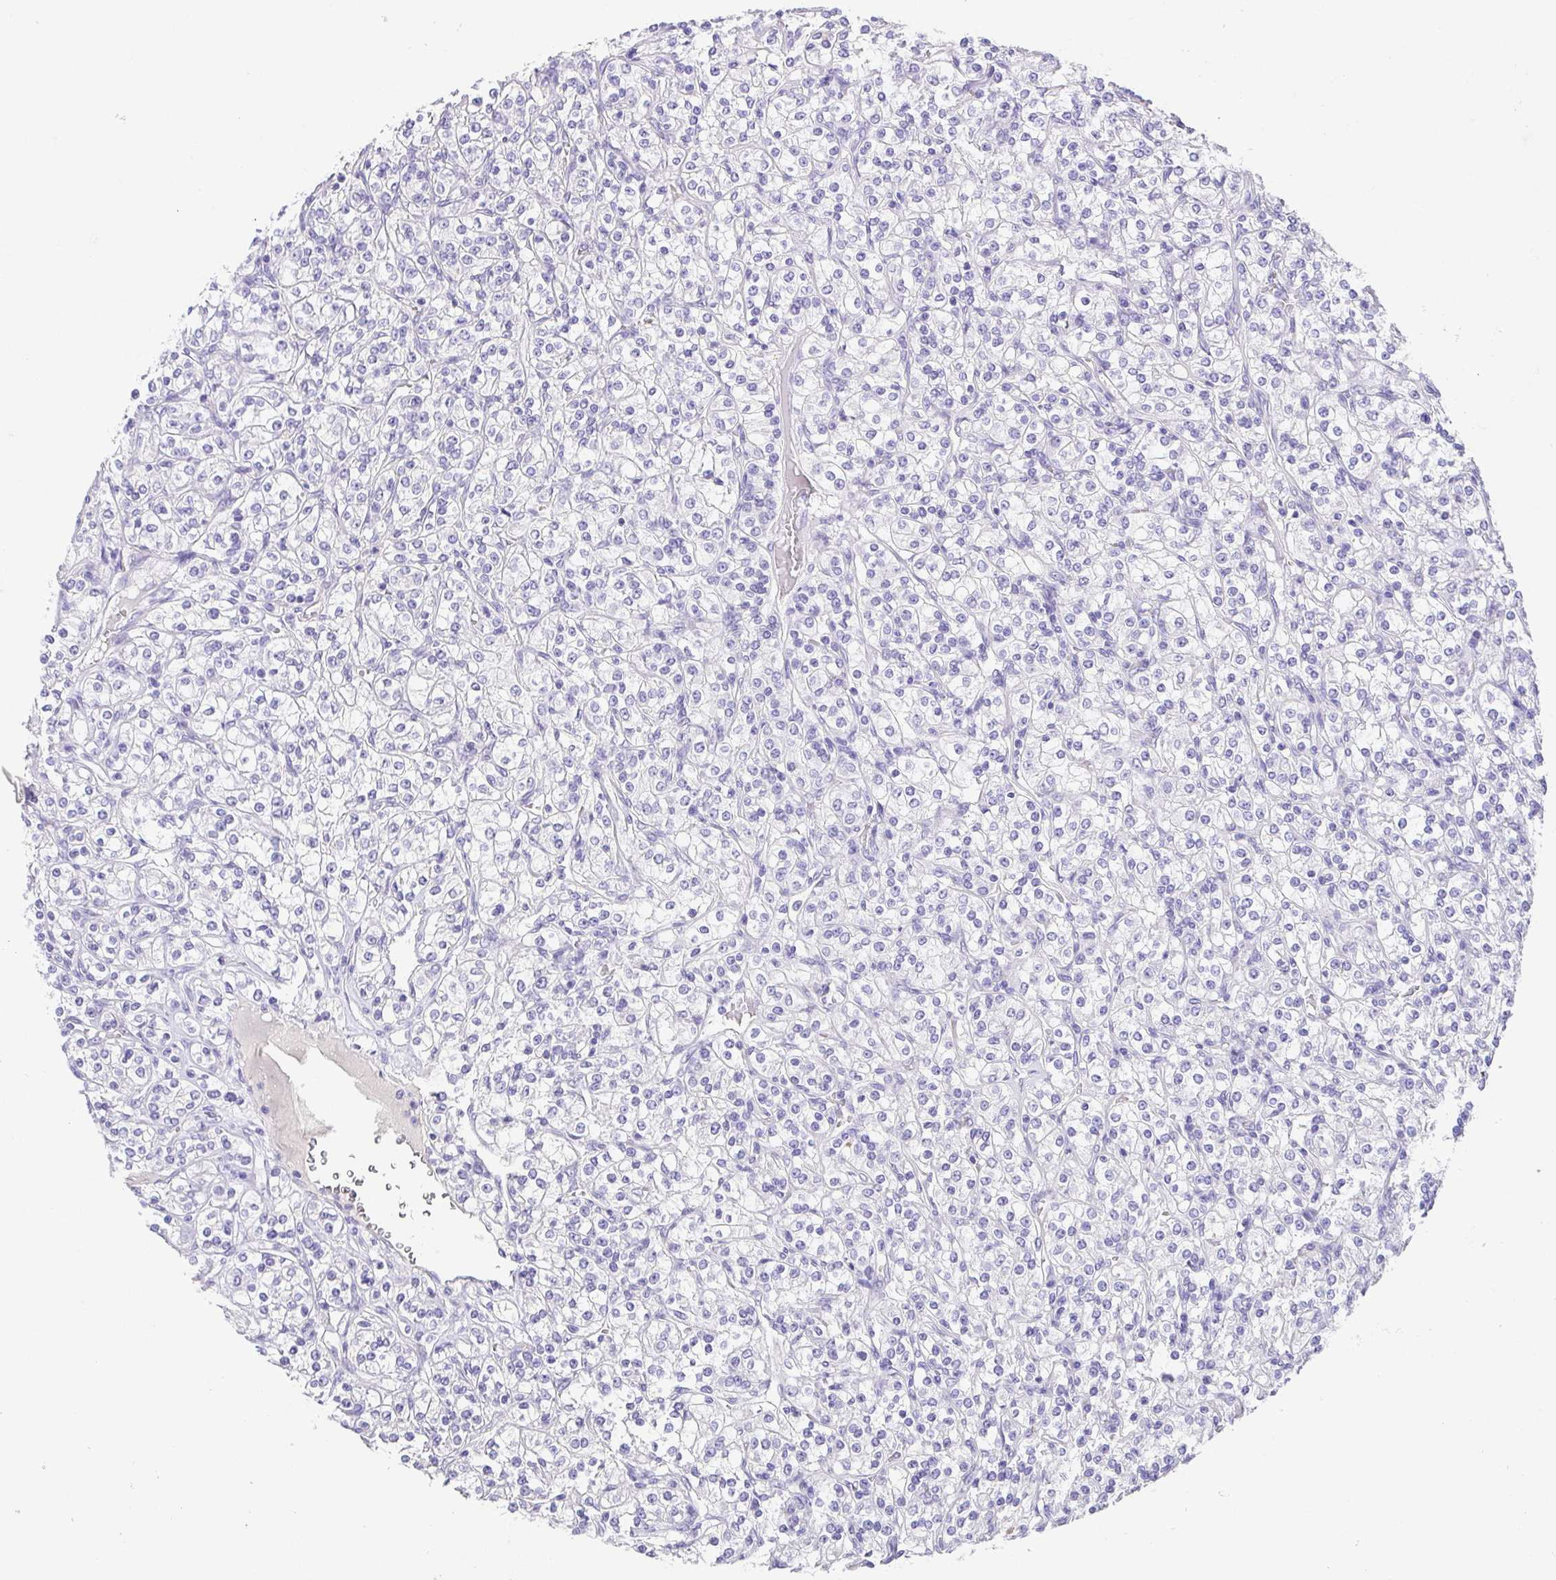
{"staining": {"intensity": "negative", "quantity": "none", "location": "none"}, "tissue": "renal cancer", "cell_type": "Tumor cells", "image_type": "cancer", "snomed": [{"axis": "morphology", "description": "Adenocarcinoma, NOS"}, {"axis": "topography", "description": "Kidney"}], "caption": "High power microscopy image of an immunohistochemistry micrograph of renal cancer (adenocarcinoma), revealing no significant positivity in tumor cells.", "gene": "SPATA4", "patient": {"sex": "male", "age": 77}}